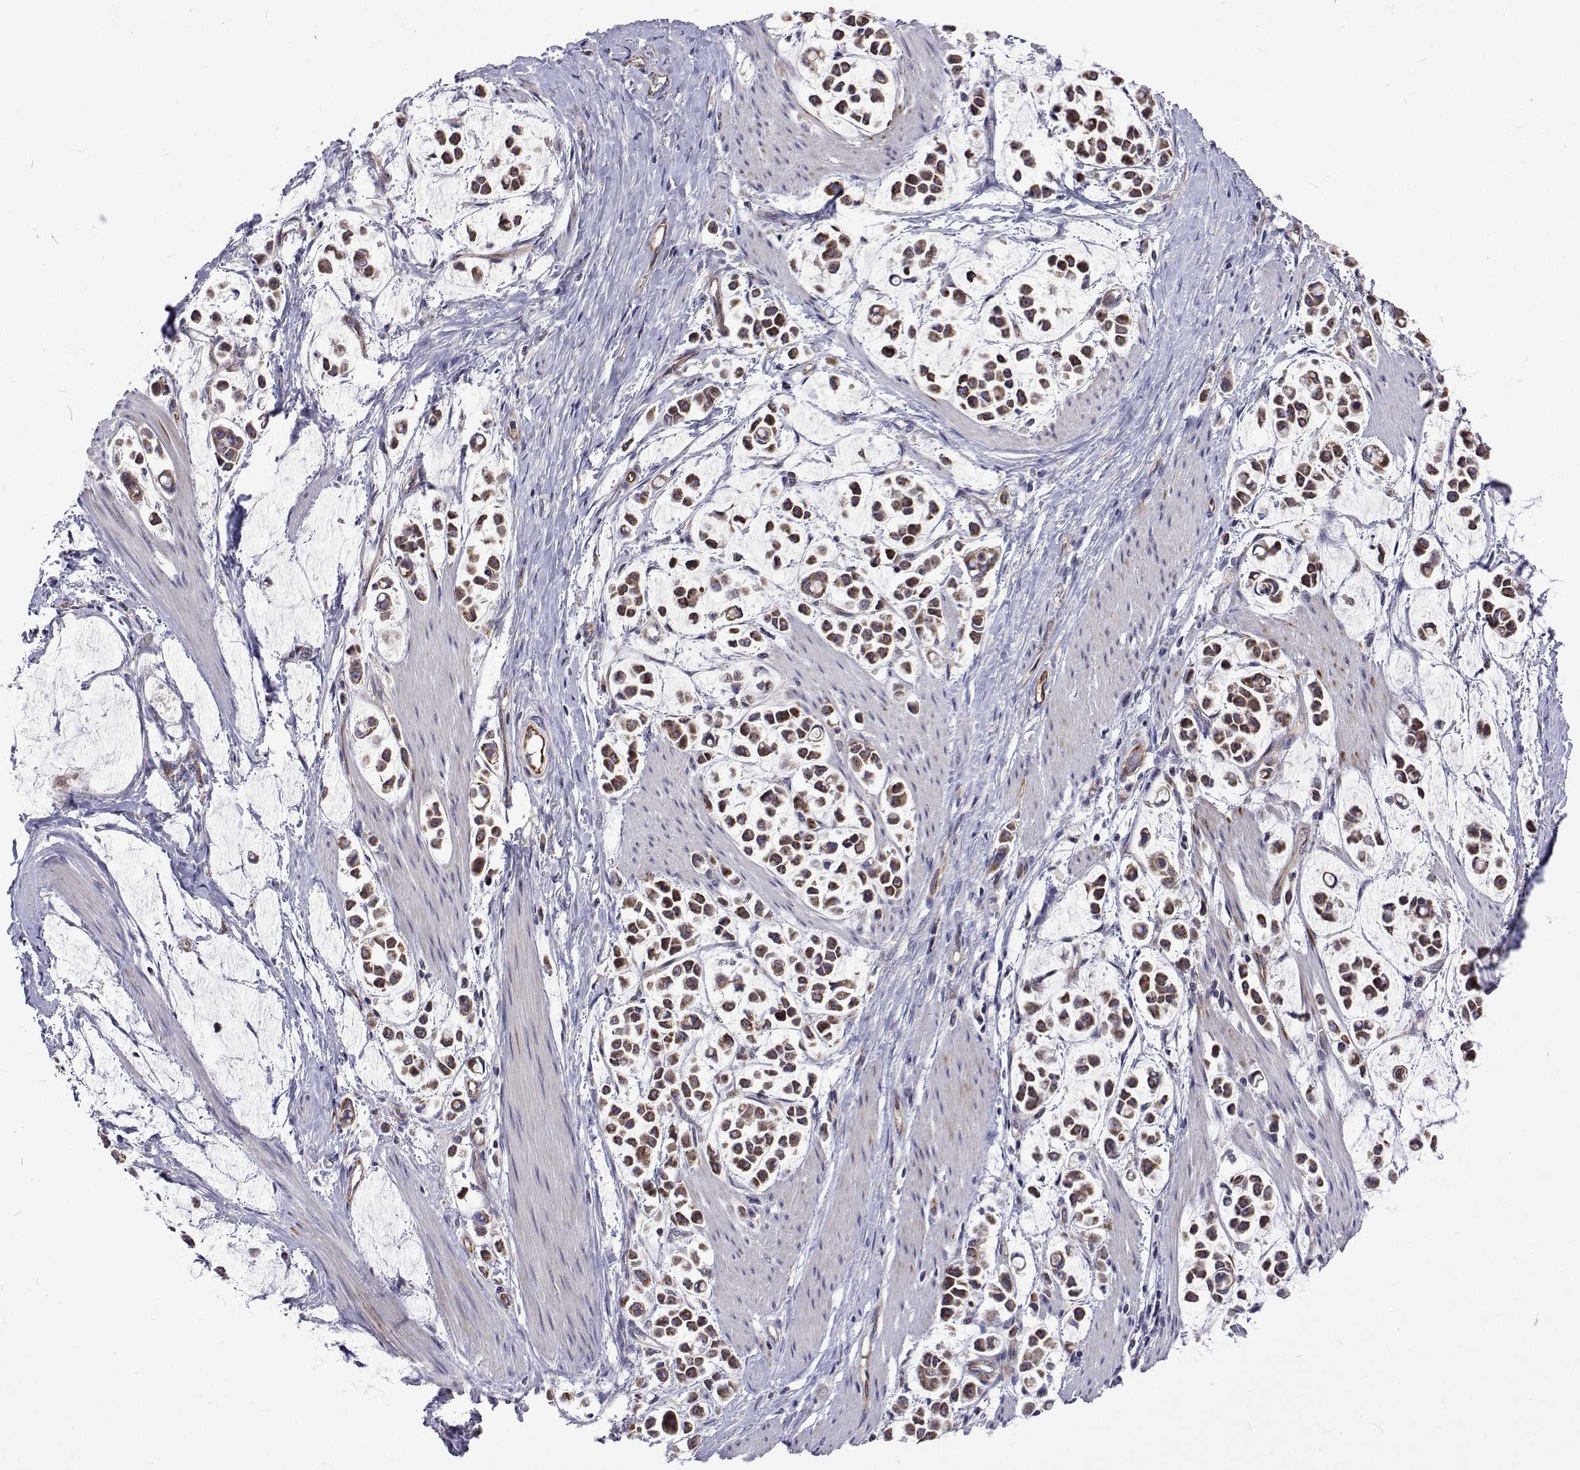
{"staining": {"intensity": "moderate", "quantity": ">75%", "location": "cytoplasmic/membranous"}, "tissue": "stomach cancer", "cell_type": "Tumor cells", "image_type": "cancer", "snomed": [{"axis": "morphology", "description": "Adenocarcinoma, NOS"}, {"axis": "topography", "description": "Stomach"}], "caption": "Stomach cancer (adenocarcinoma) stained for a protein (brown) shows moderate cytoplasmic/membranous positive staining in about >75% of tumor cells.", "gene": "DHTKD1", "patient": {"sex": "male", "age": 82}}